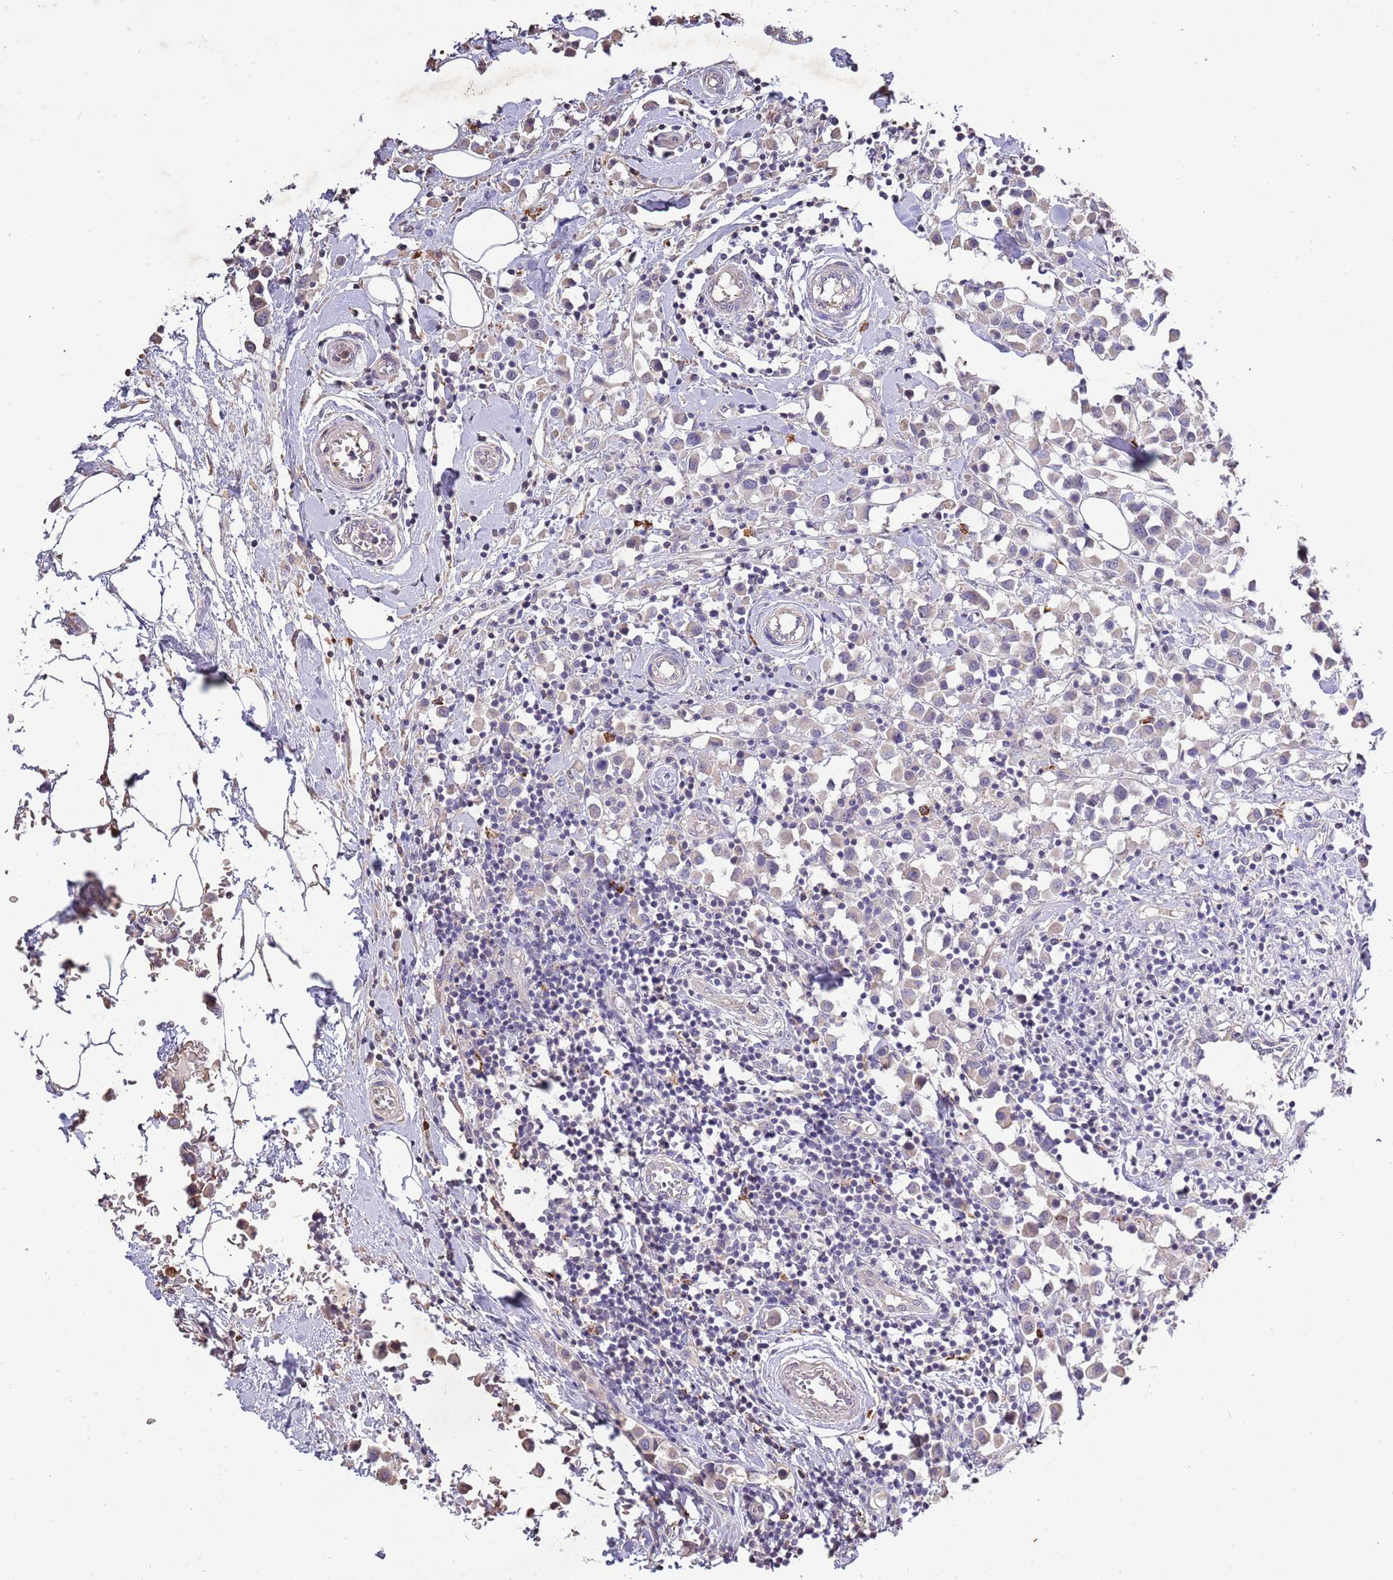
{"staining": {"intensity": "weak", "quantity": "<25%", "location": "cytoplasmic/membranous"}, "tissue": "breast cancer", "cell_type": "Tumor cells", "image_type": "cancer", "snomed": [{"axis": "morphology", "description": "Duct carcinoma"}, {"axis": "topography", "description": "Breast"}], "caption": "An image of breast invasive ductal carcinoma stained for a protein demonstrates no brown staining in tumor cells.", "gene": "P2RY13", "patient": {"sex": "female", "age": 61}}